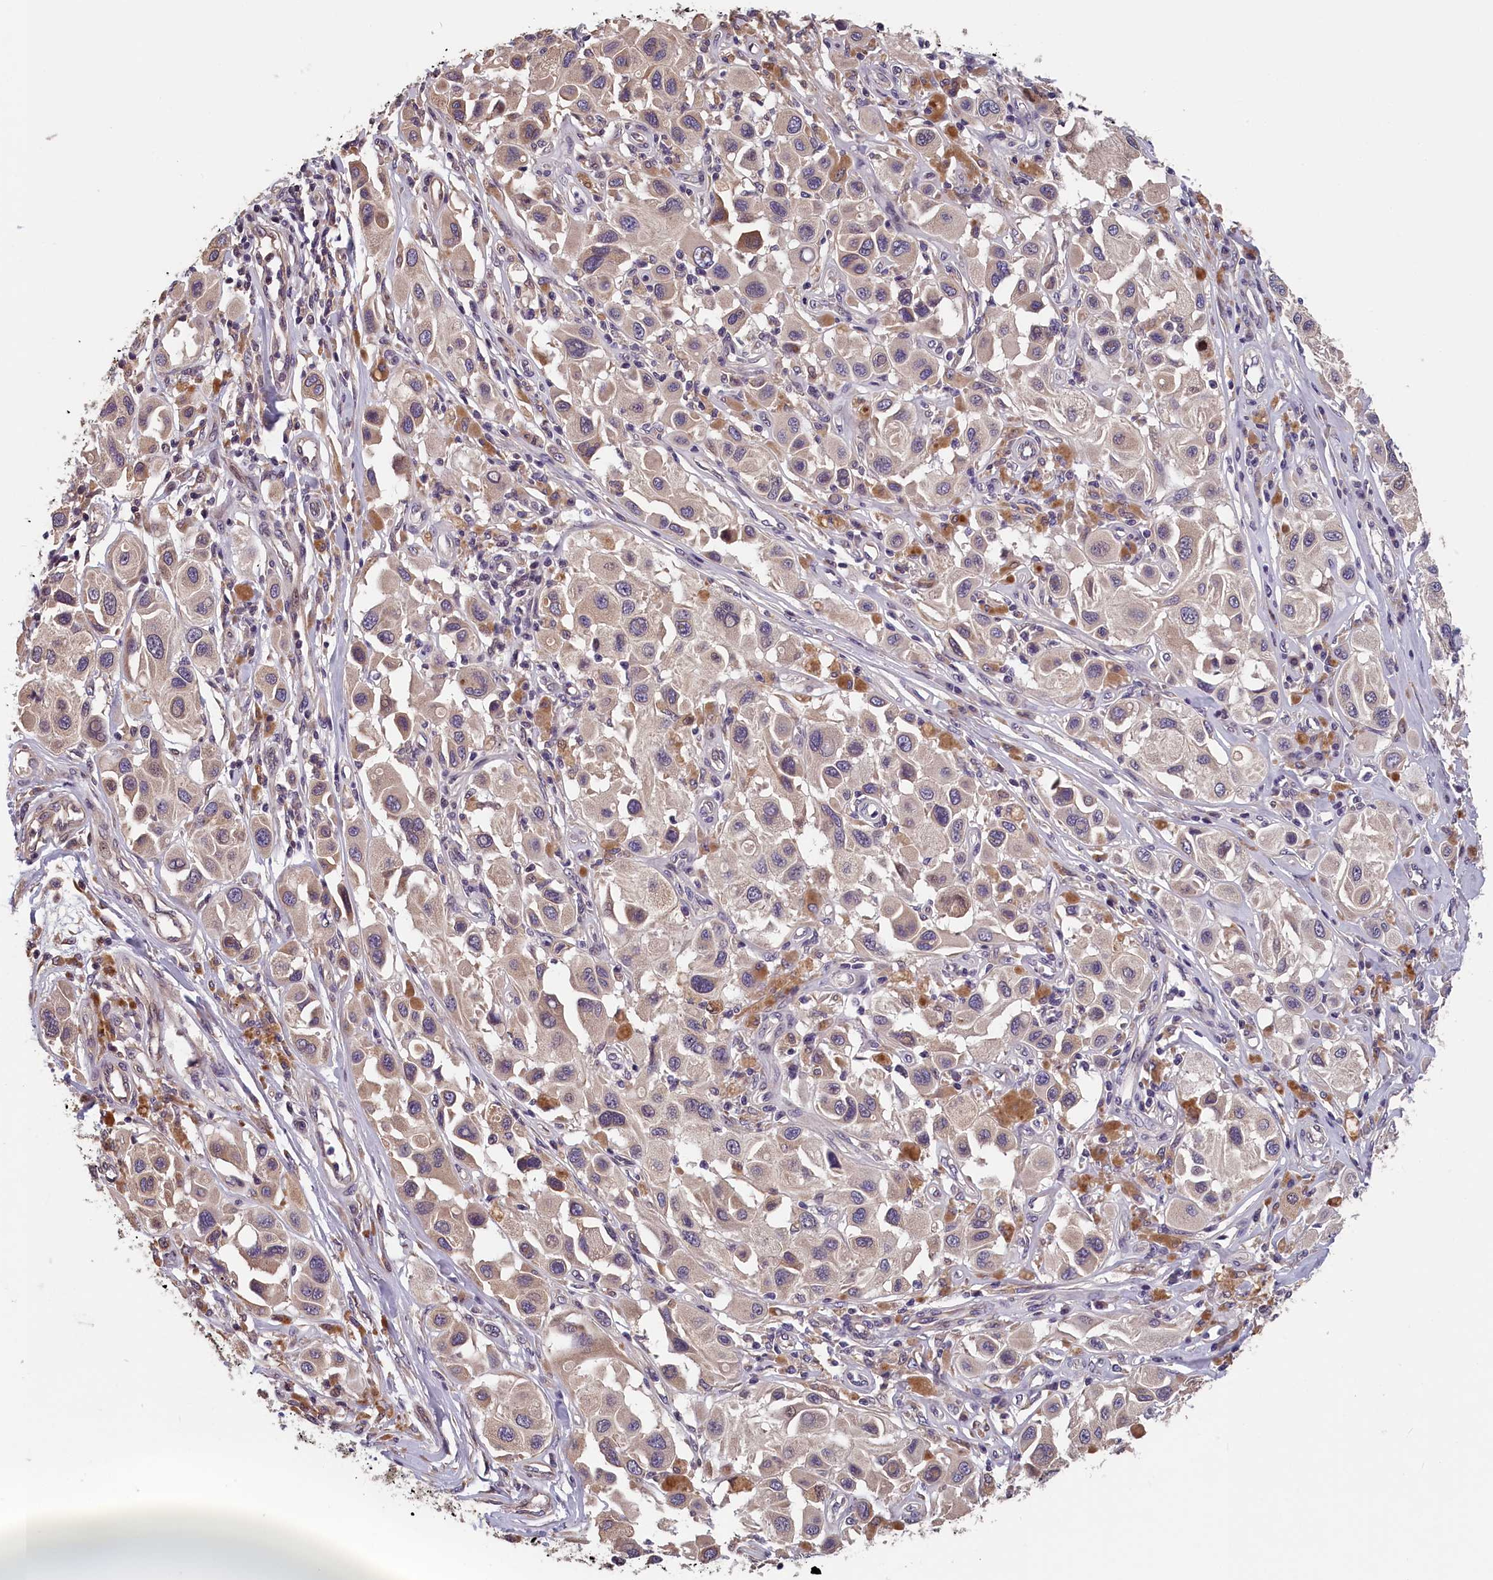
{"staining": {"intensity": "negative", "quantity": "none", "location": "none"}, "tissue": "melanoma", "cell_type": "Tumor cells", "image_type": "cancer", "snomed": [{"axis": "morphology", "description": "Malignant melanoma, Metastatic site"}, {"axis": "topography", "description": "Skin"}], "caption": "High magnification brightfield microscopy of malignant melanoma (metastatic site) stained with DAB (brown) and counterstained with hematoxylin (blue): tumor cells show no significant staining.", "gene": "TMEM116", "patient": {"sex": "male", "age": 41}}